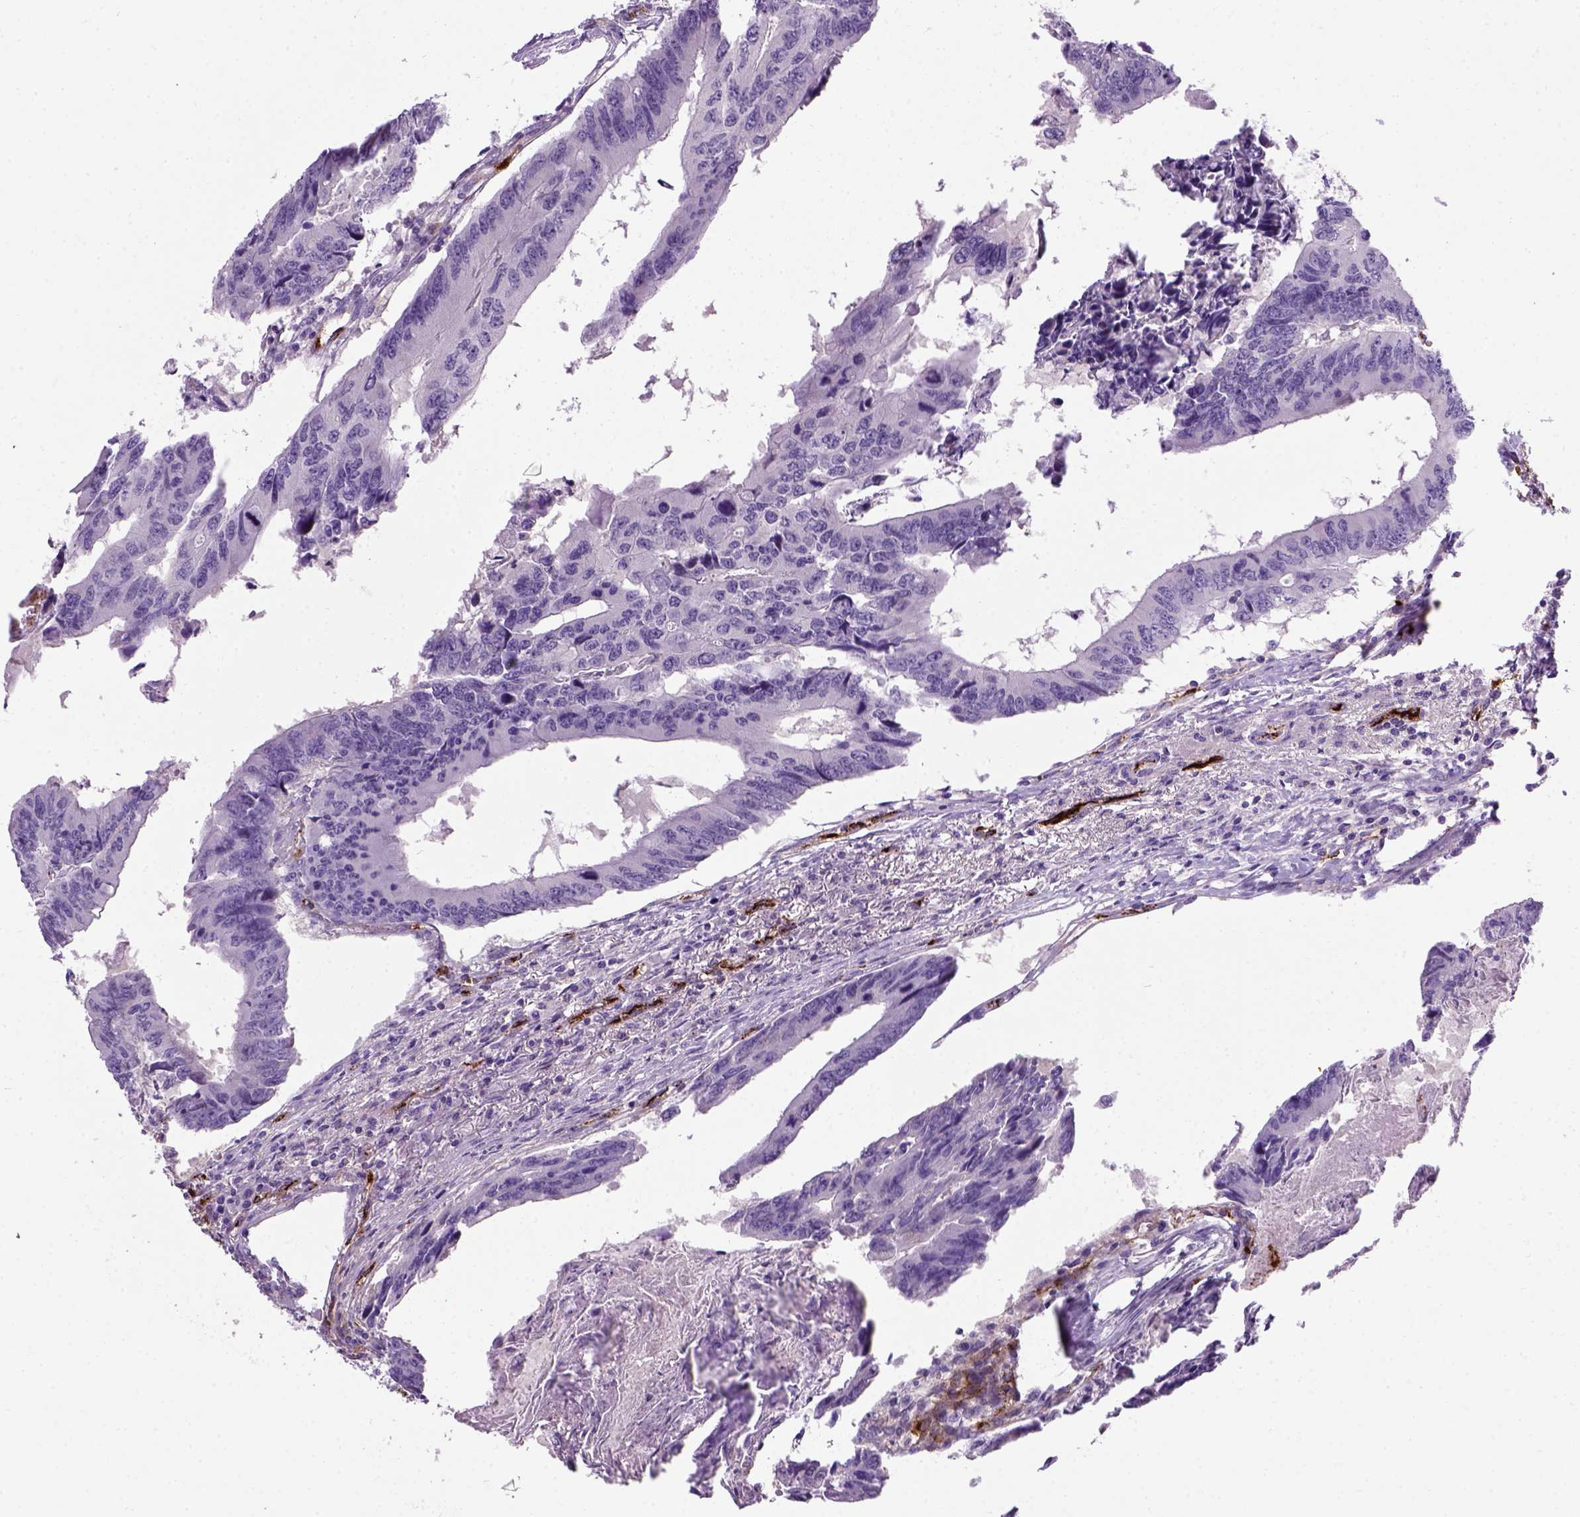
{"staining": {"intensity": "negative", "quantity": "none", "location": "none"}, "tissue": "colorectal cancer", "cell_type": "Tumor cells", "image_type": "cancer", "snomed": [{"axis": "morphology", "description": "Adenocarcinoma, NOS"}, {"axis": "topography", "description": "Colon"}], "caption": "High power microscopy image of an immunohistochemistry micrograph of adenocarcinoma (colorectal), revealing no significant expression in tumor cells.", "gene": "VWF", "patient": {"sex": "male", "age": 53}}